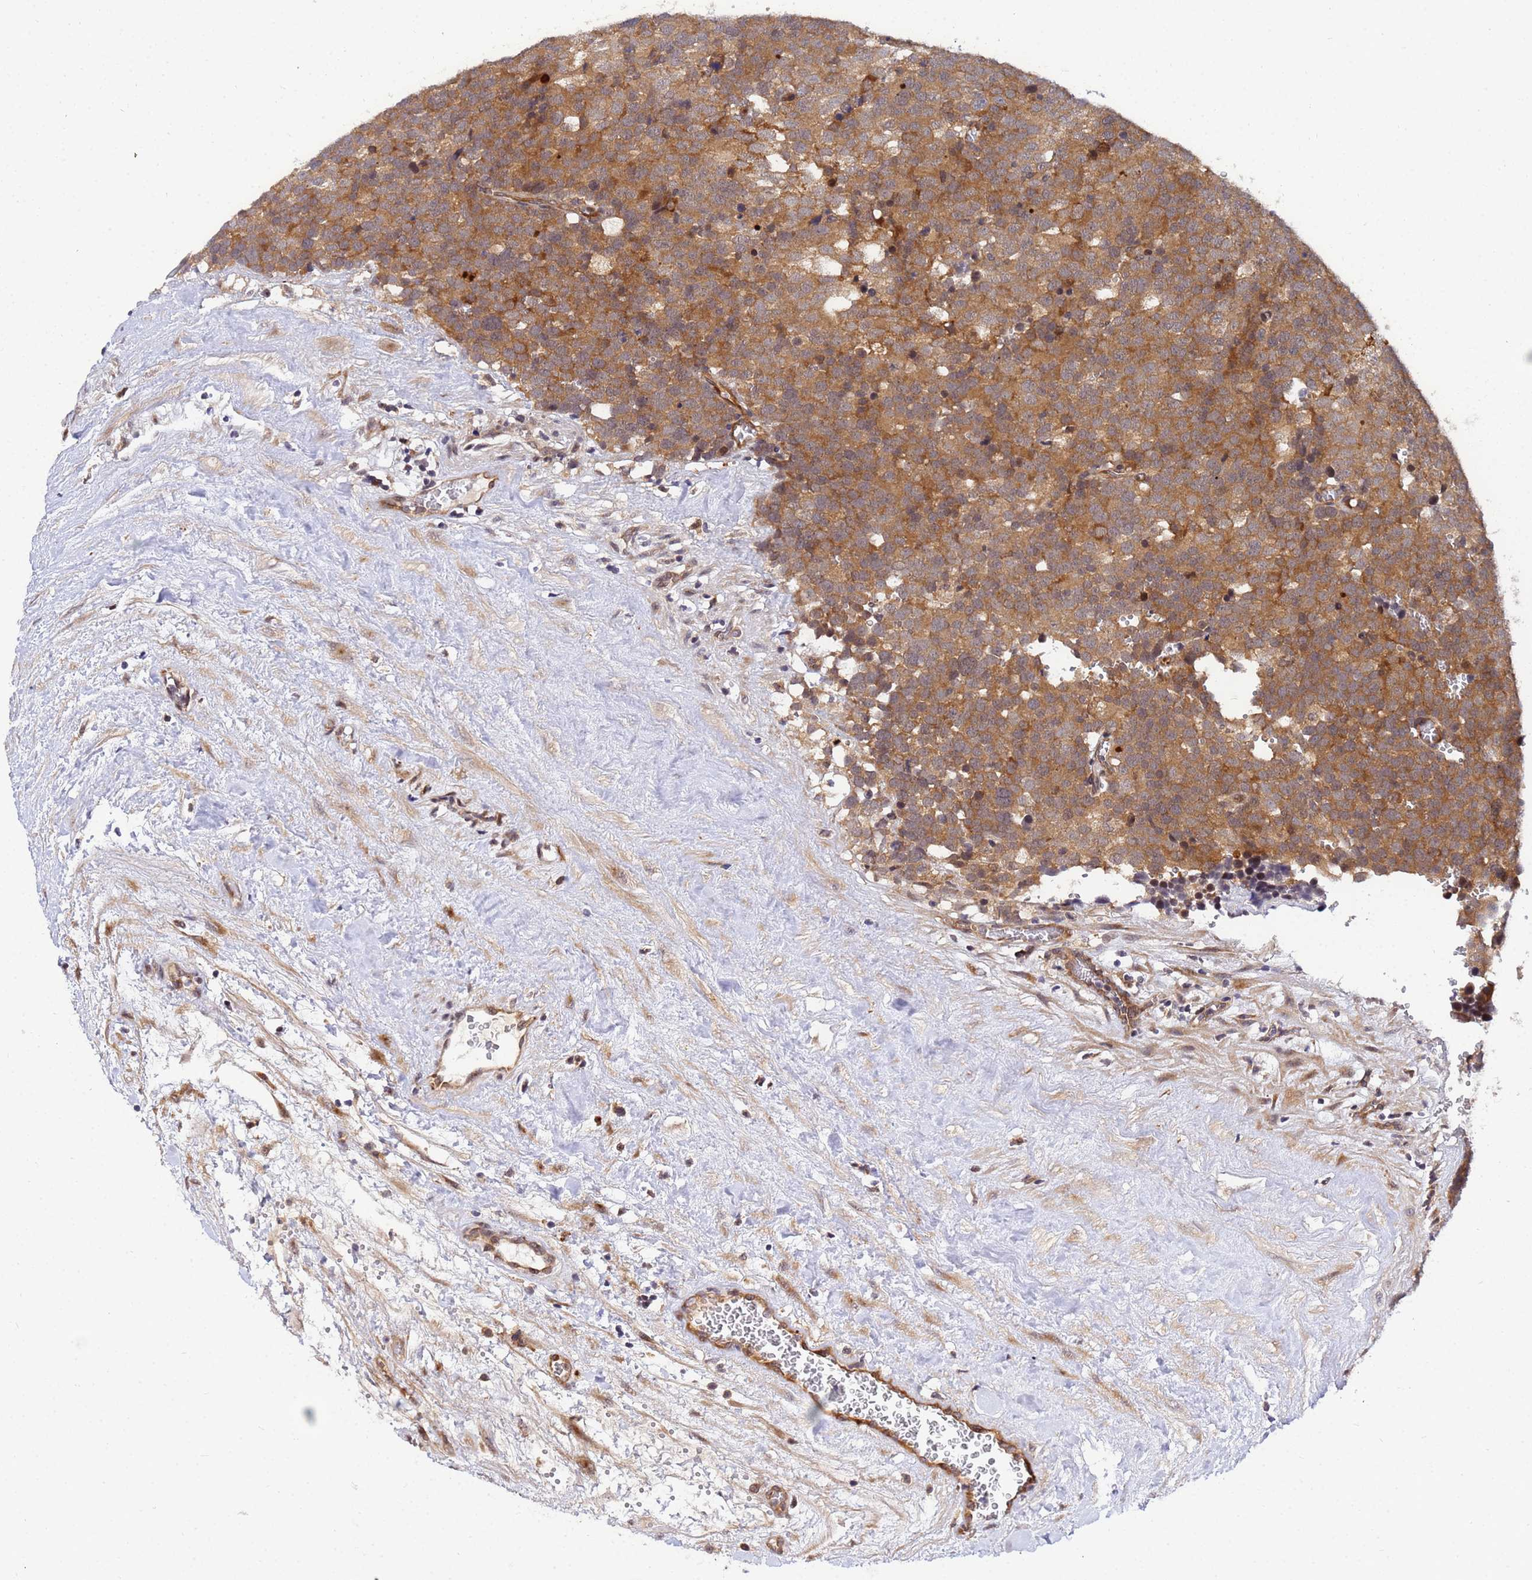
{"staining": {"intensity": "moderate", "quantity": ">75%", "location": "cytoplasmic/membranous"}, "tissue": "testis cancer", "cell_type": "Tumor cells", "image_type": "cancer", "snomed": [{"axis": "morphology", "description": "Seminoma, NOS"}, {"axis": "topography", "description": "Testis"}], "caption": "Testis cancer tissue exhibits moderate cytoplasmic/membranous staining in about >75% of tumor cells, visualized by immunohistochemistry. (Brightfield microscopy of DAB IHC at high magnification).", "gene": "UNC93B1", "patient": {"sex": "male", "age": 71}}